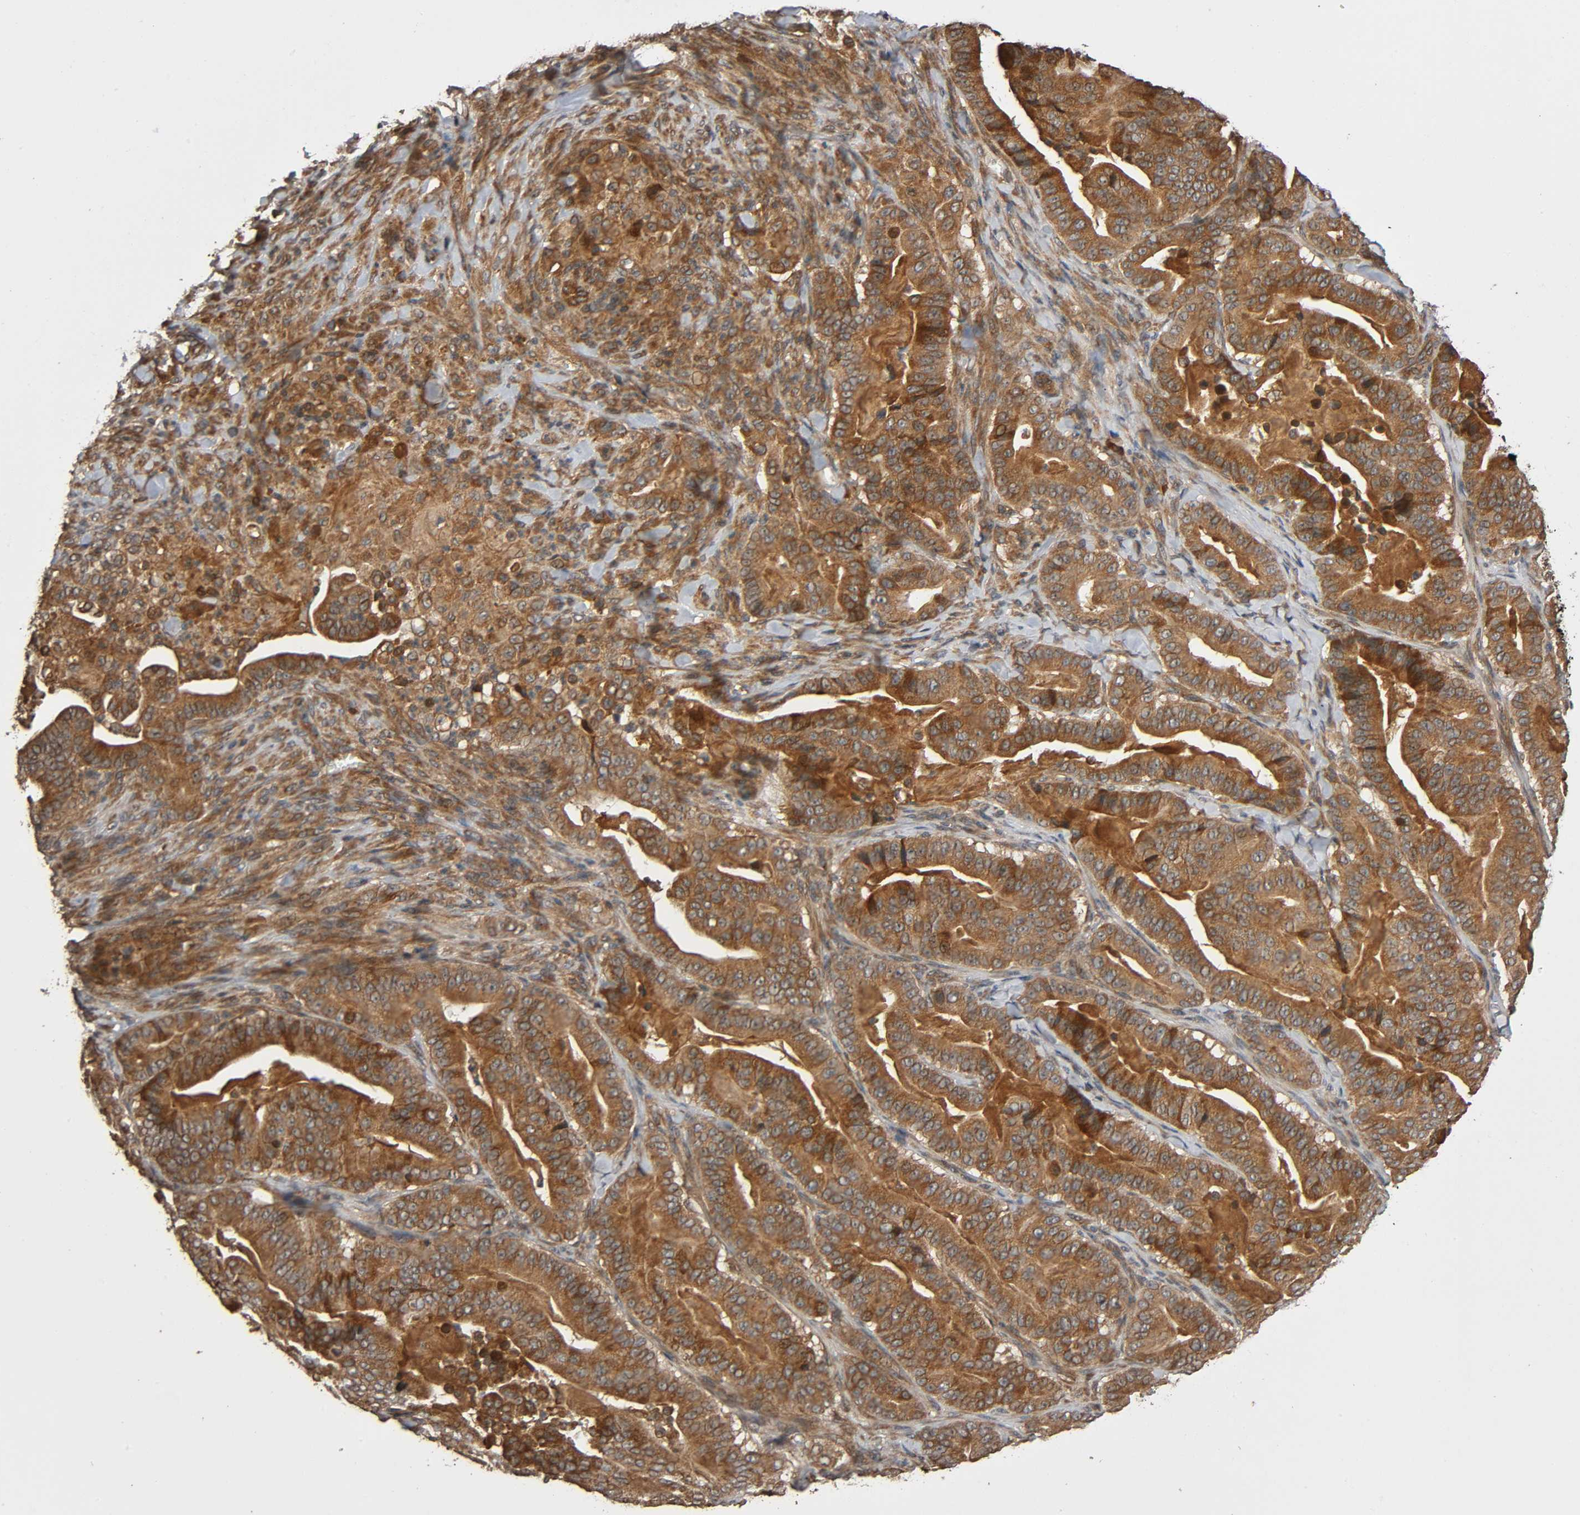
{"staining": {"intensity": "strong", "quantity": ">75%", "location": "cytoplasmic/membranous"}, "tissue": "pancreatic cancer", "cell_type": "Tumor cells", "image_type": "cancer", "snomed": [{"axis": "morphology", "description": "Adenocarcinoma, NOS"}, {"axis": "topography", "description": "Pancreas"}], "caption": "Human adenocarcinoma (pancreatic) stained for a protein (brown) reveals strong cytoplasmic/membranous positive expression in approximately >75% of tumor cells.", "gene": "MAP3K8", "patient": {"sex": "male", "age": 63}}